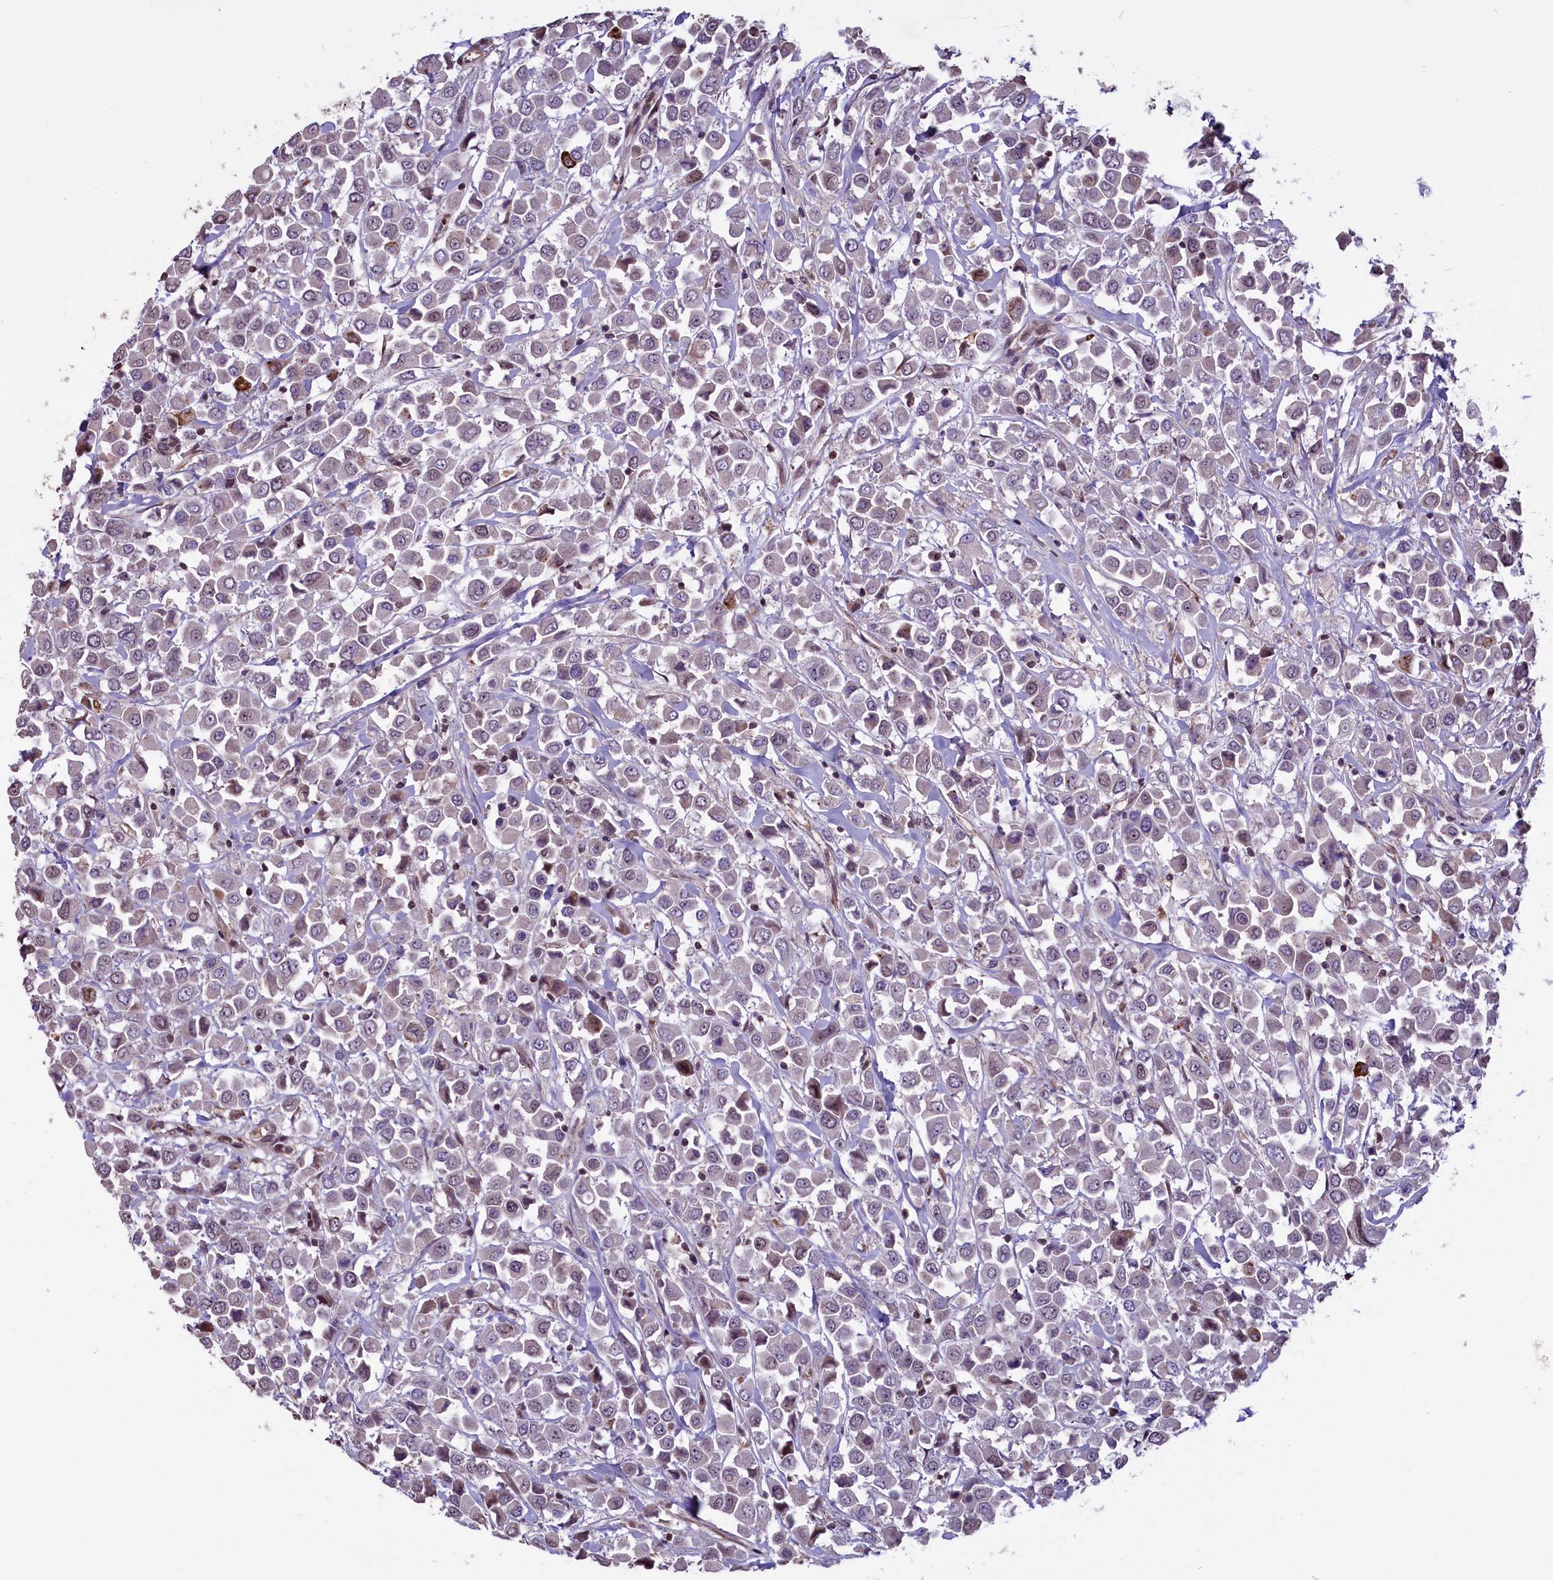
{"staining": {"intensity": "weak", "quantity": "<25%", "location": "cytoplasmic/membranous,nuclear"}, "tissue": "breast cancer", "cell_type": "Tumor cells", "image_type": "cancer", "snomed": [{"axis": "morphology", "description": "Duct carcinoma"}, {"axis": "topography", "description": "Breast"}], "caption": "An image of intraductal carcinoma (breast) stained for a protein demonstrates no brown staining in tumor cells.", "gene": "SHFL", "patient": {"sex": "female", "age": 61}}